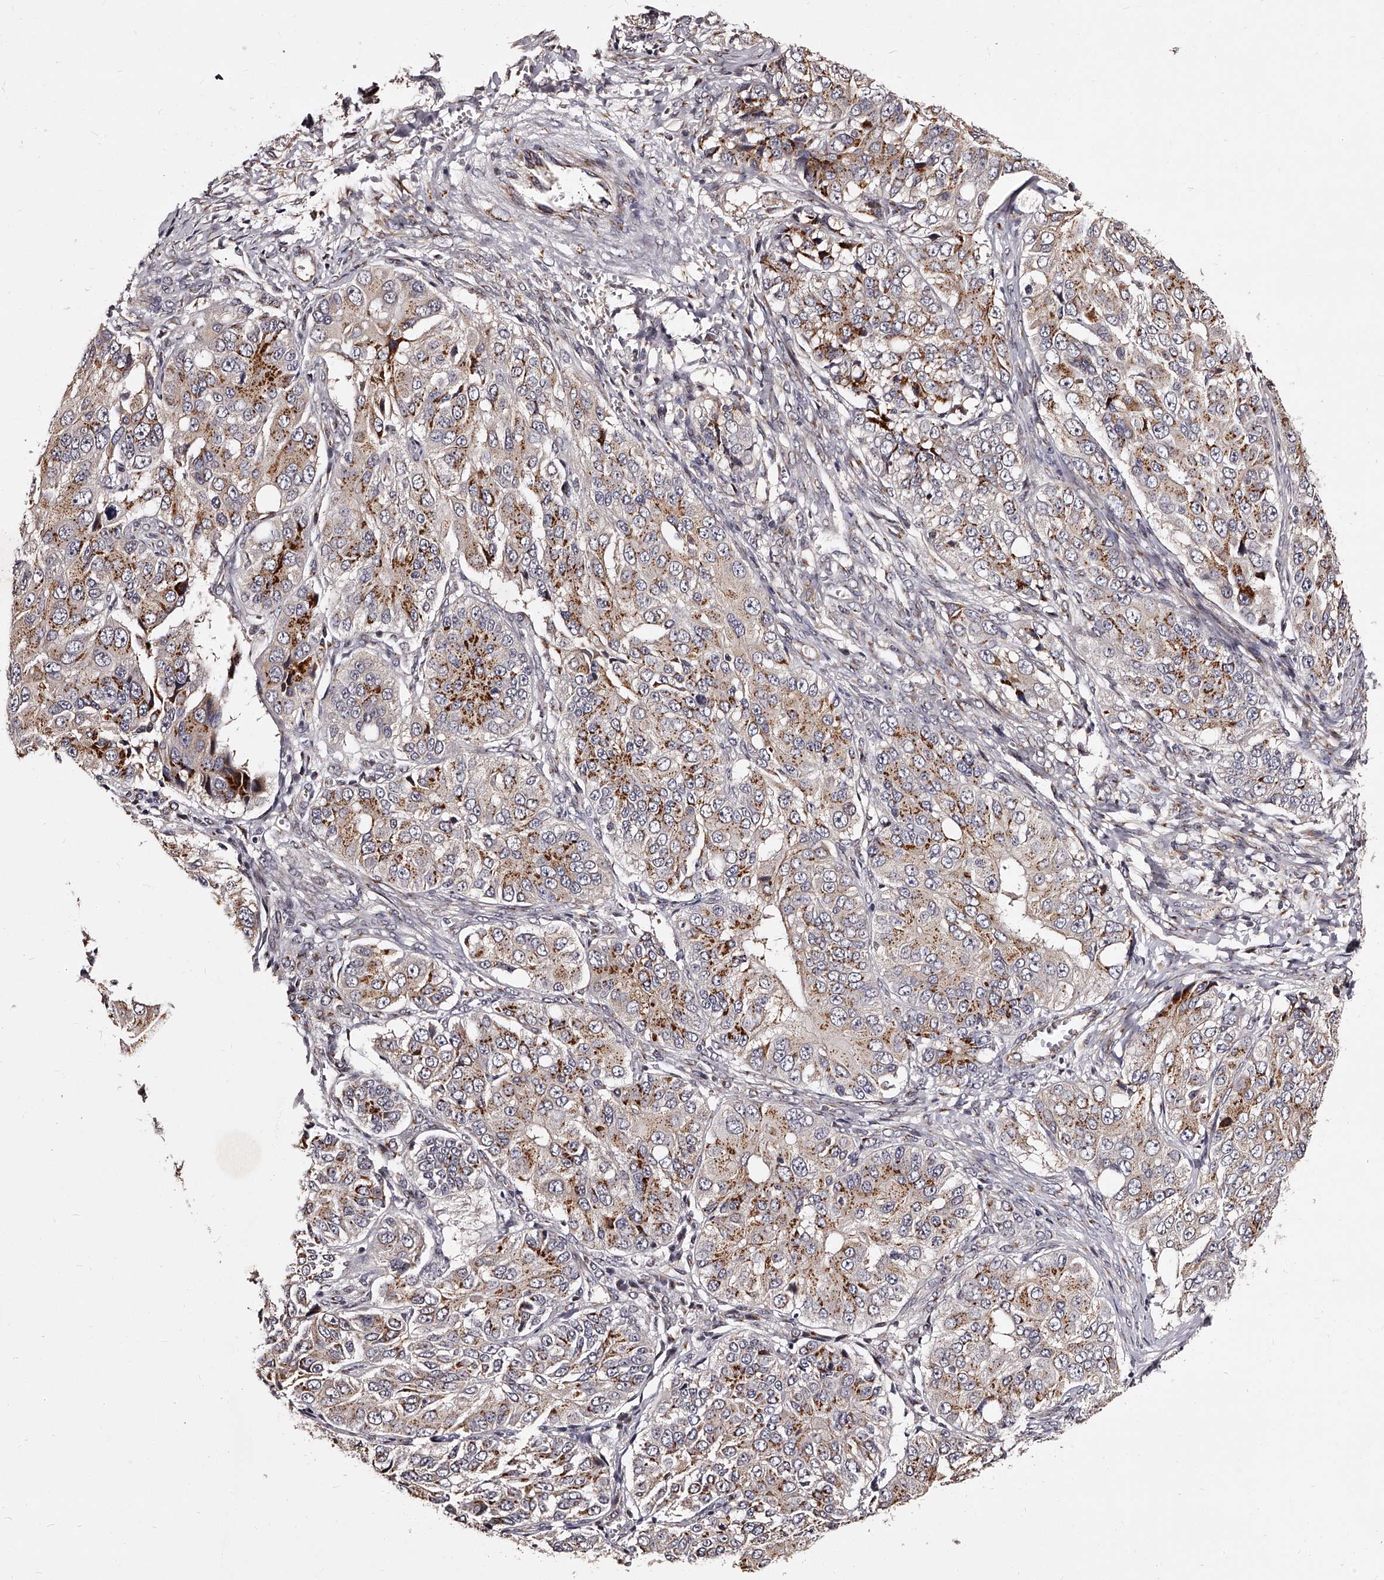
{"staining": {"intensity": "strong", "quantity": "25%-75%", "location": "cytoplasmic/membranous"}, "tissue": "ovarian cancer", "cell_type": "Tumor cells", "image_type": "cancer", "snomed": [{"axis": "morphology", "description": "Carcinoma, endometroid"}, {"axis": "topography", "description": "Ovary"}], "caption": "Protein positivity by IHC demonstrates strong cytoplasmic/membranous staining in approximately 25%-75% of tumor cells in endometroid carcinoma (ovarian).", "gene": "RSC1A1", "patient": {"sex": "female", "age": 51}}